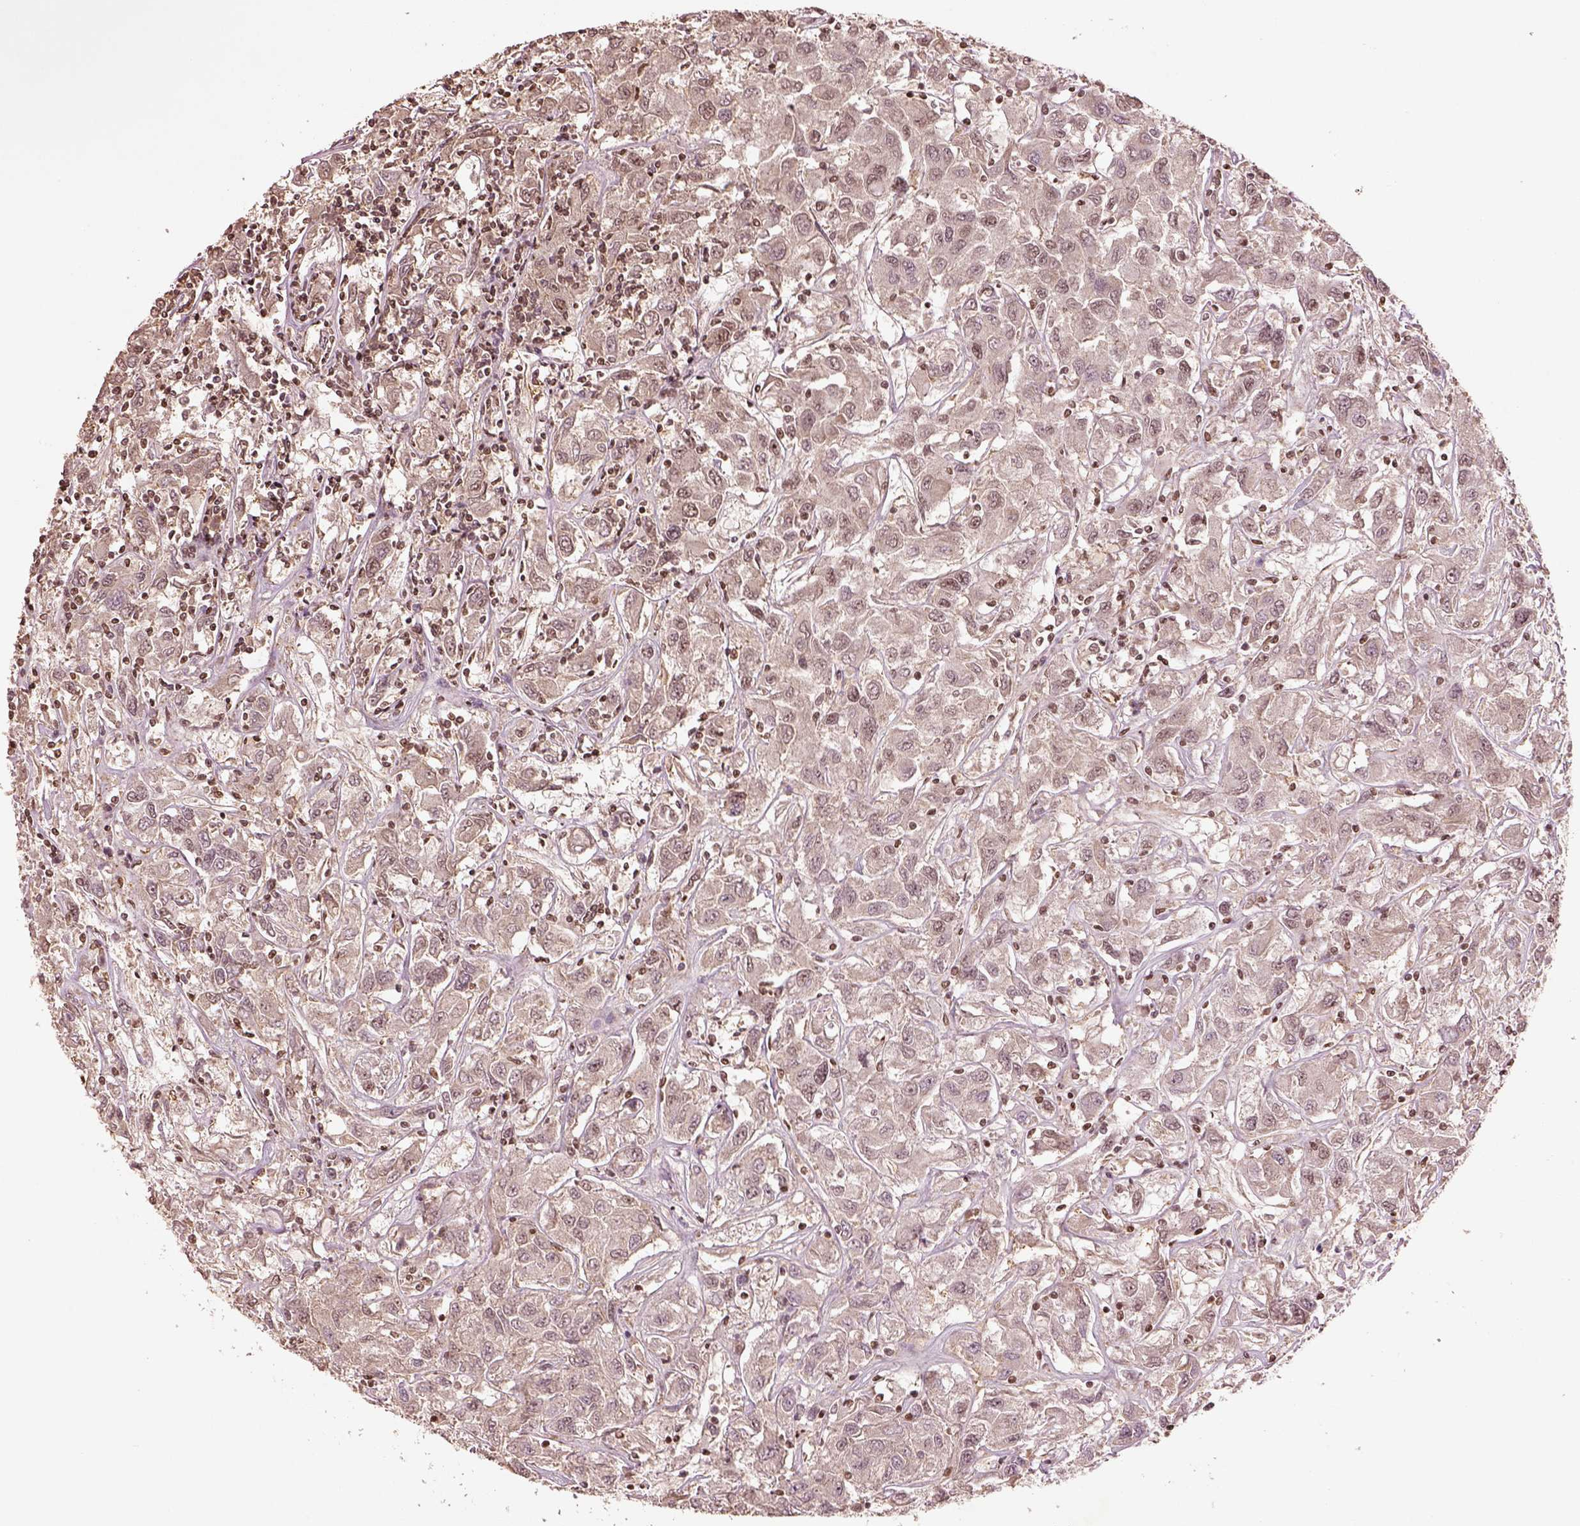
{"staining": {"intensity": "weak", "quantity": "<25%", "location": "nuclear"}, "tissue": "renal cancer", "cell_type": "Tumor cells", "image_type": "cancer", "snomed": [{"axis": "morphology", "description": "Adenocarcinoma, NOS"}, {"axis": "topography", "description": "Kidney"}], "caption": "This is a histopathology image of IHC staining of adenocarcinoma (renal), which shows no staining in tumor cells. (DAB immunohistochemistry (IHC) with hematoxylin counter stain).", "gene": "BRD9", "patient": {"sex": "female", "age": 76}}